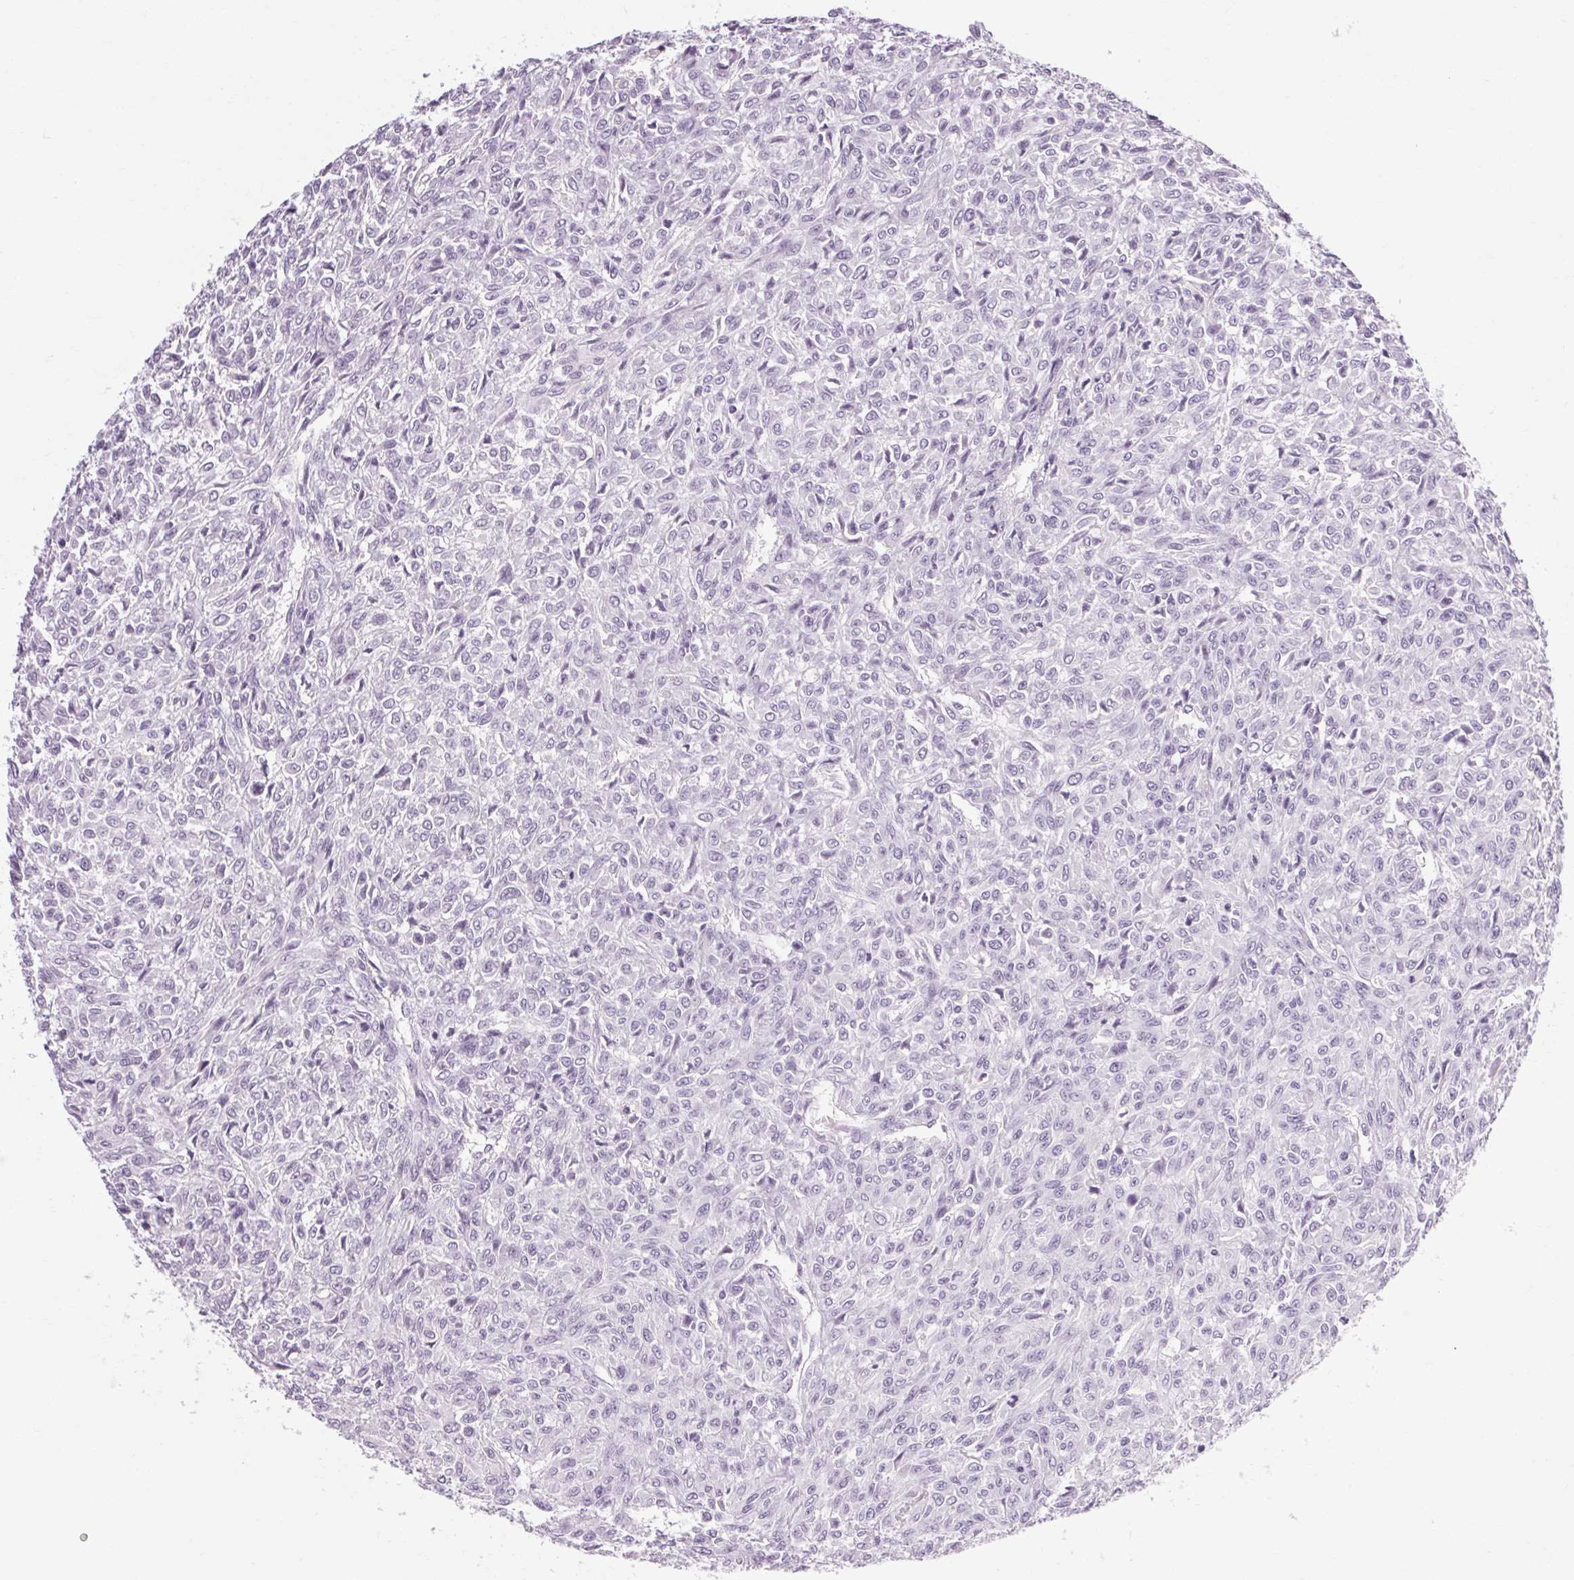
{"staining": {"intensity": "negative", "quantity": "none", "location": "none"}, "tissue": "renal cancer", "cell_type": "Tumor cells", "image_type": "cancer", "snomed": [{"axis": "morphology", "description": "Adenocarcinoma, NOS"}, {"axis": "topography", "description": "Kidney"}], "caption": "This image is of renal adenocarcinoma stained with IHC to label a protein in brown with the nuclei are counter-stained blue. There is no positivity in tumor cells.", "gene": "POMC", "patient": {"sex": "male", "age": 58}}